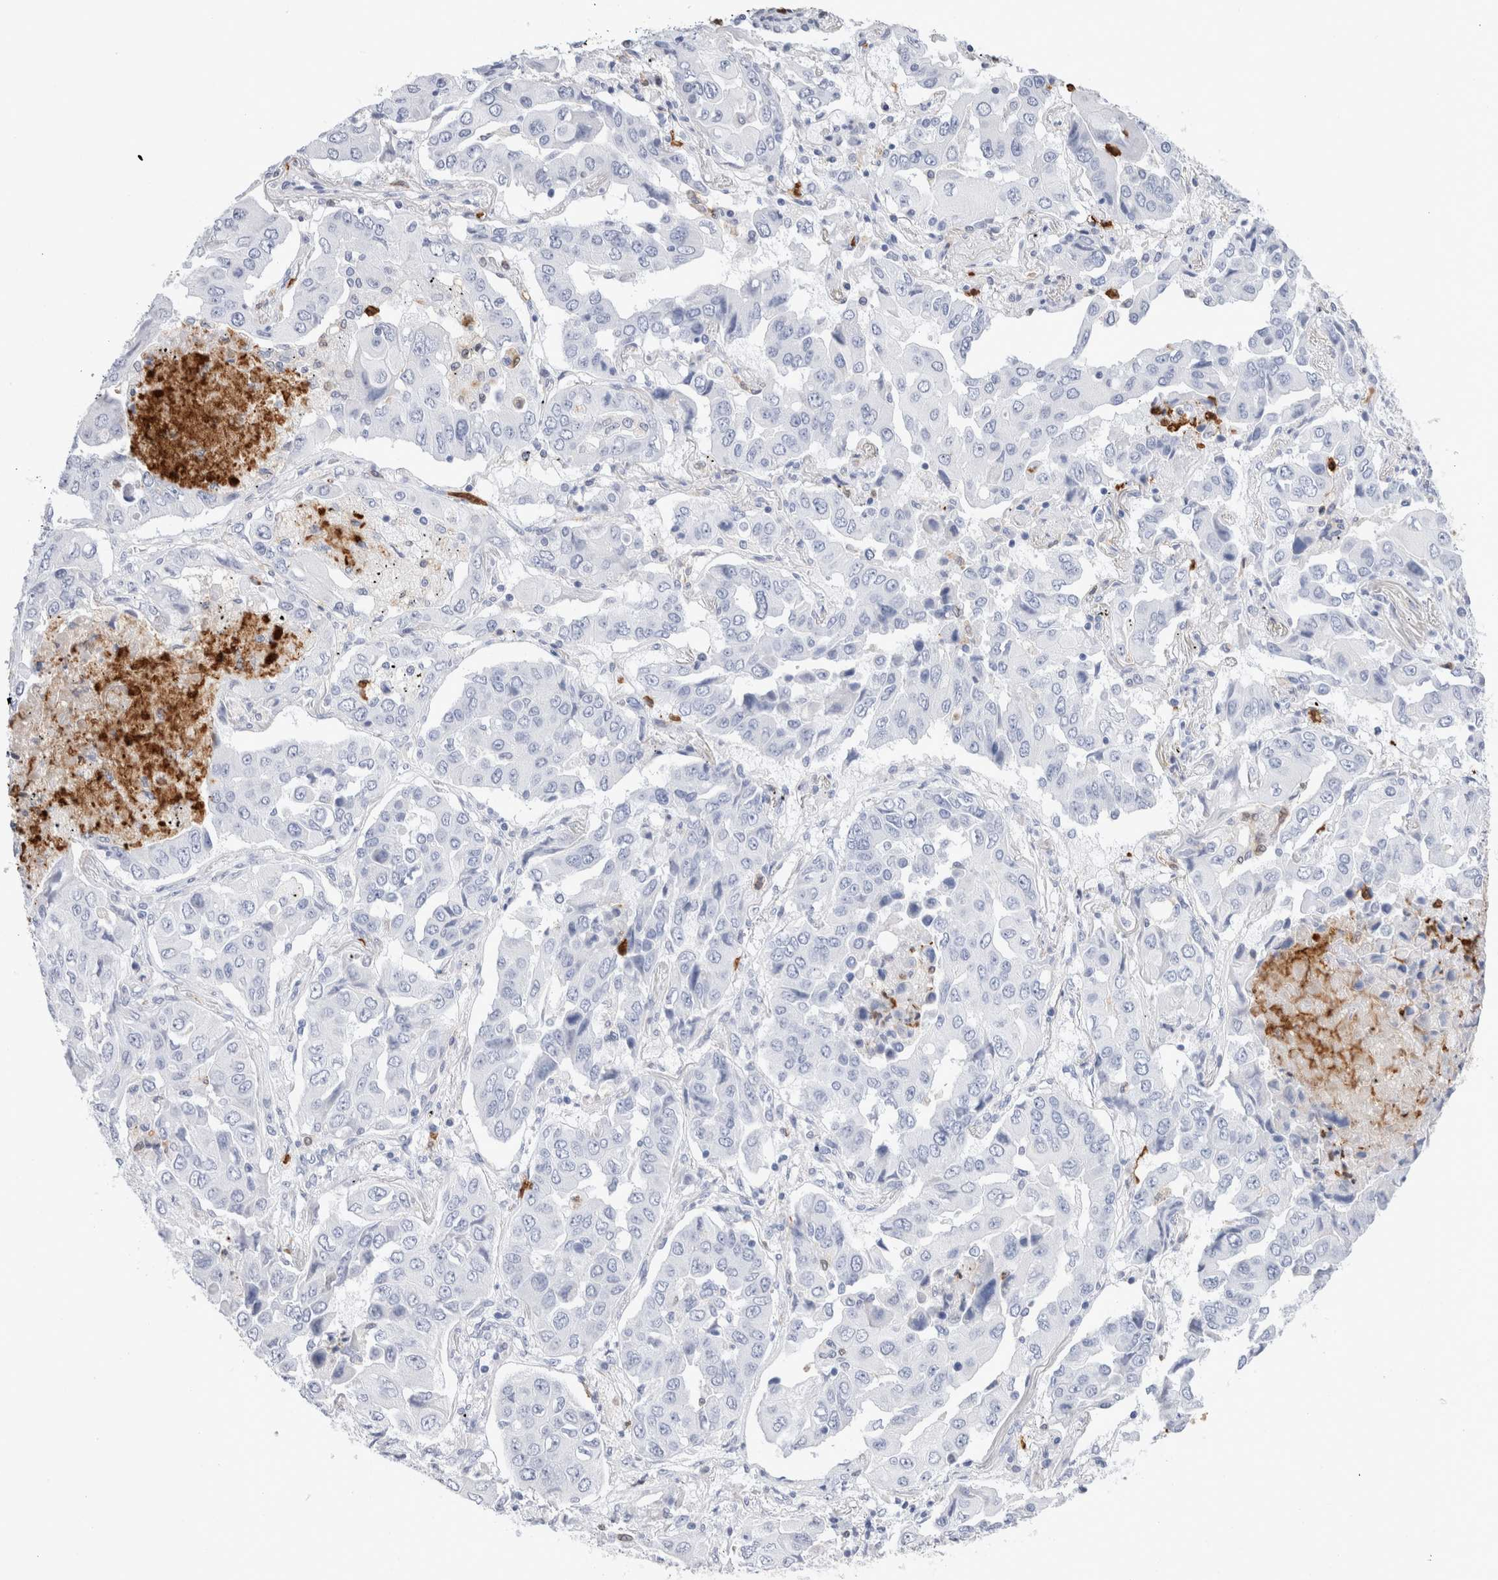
{"staining": {"intensity": "negative", "quantity": "none", "location": "none"}, "tissue": "lung cancer", "cell_type": "Tumor cells", "image_type": "cancer", "snomed": [{"axis": "morphology", "description": "Adenocarcinoma, NOS"}, {"axis": "topography", "description": "Lung"}], "caption": "The IHC micrograph has no significant expression in tumor cells of lung cancer tissue.", "gene": "SLC10A5", "patient": {"sex": "female", "age": 65}}